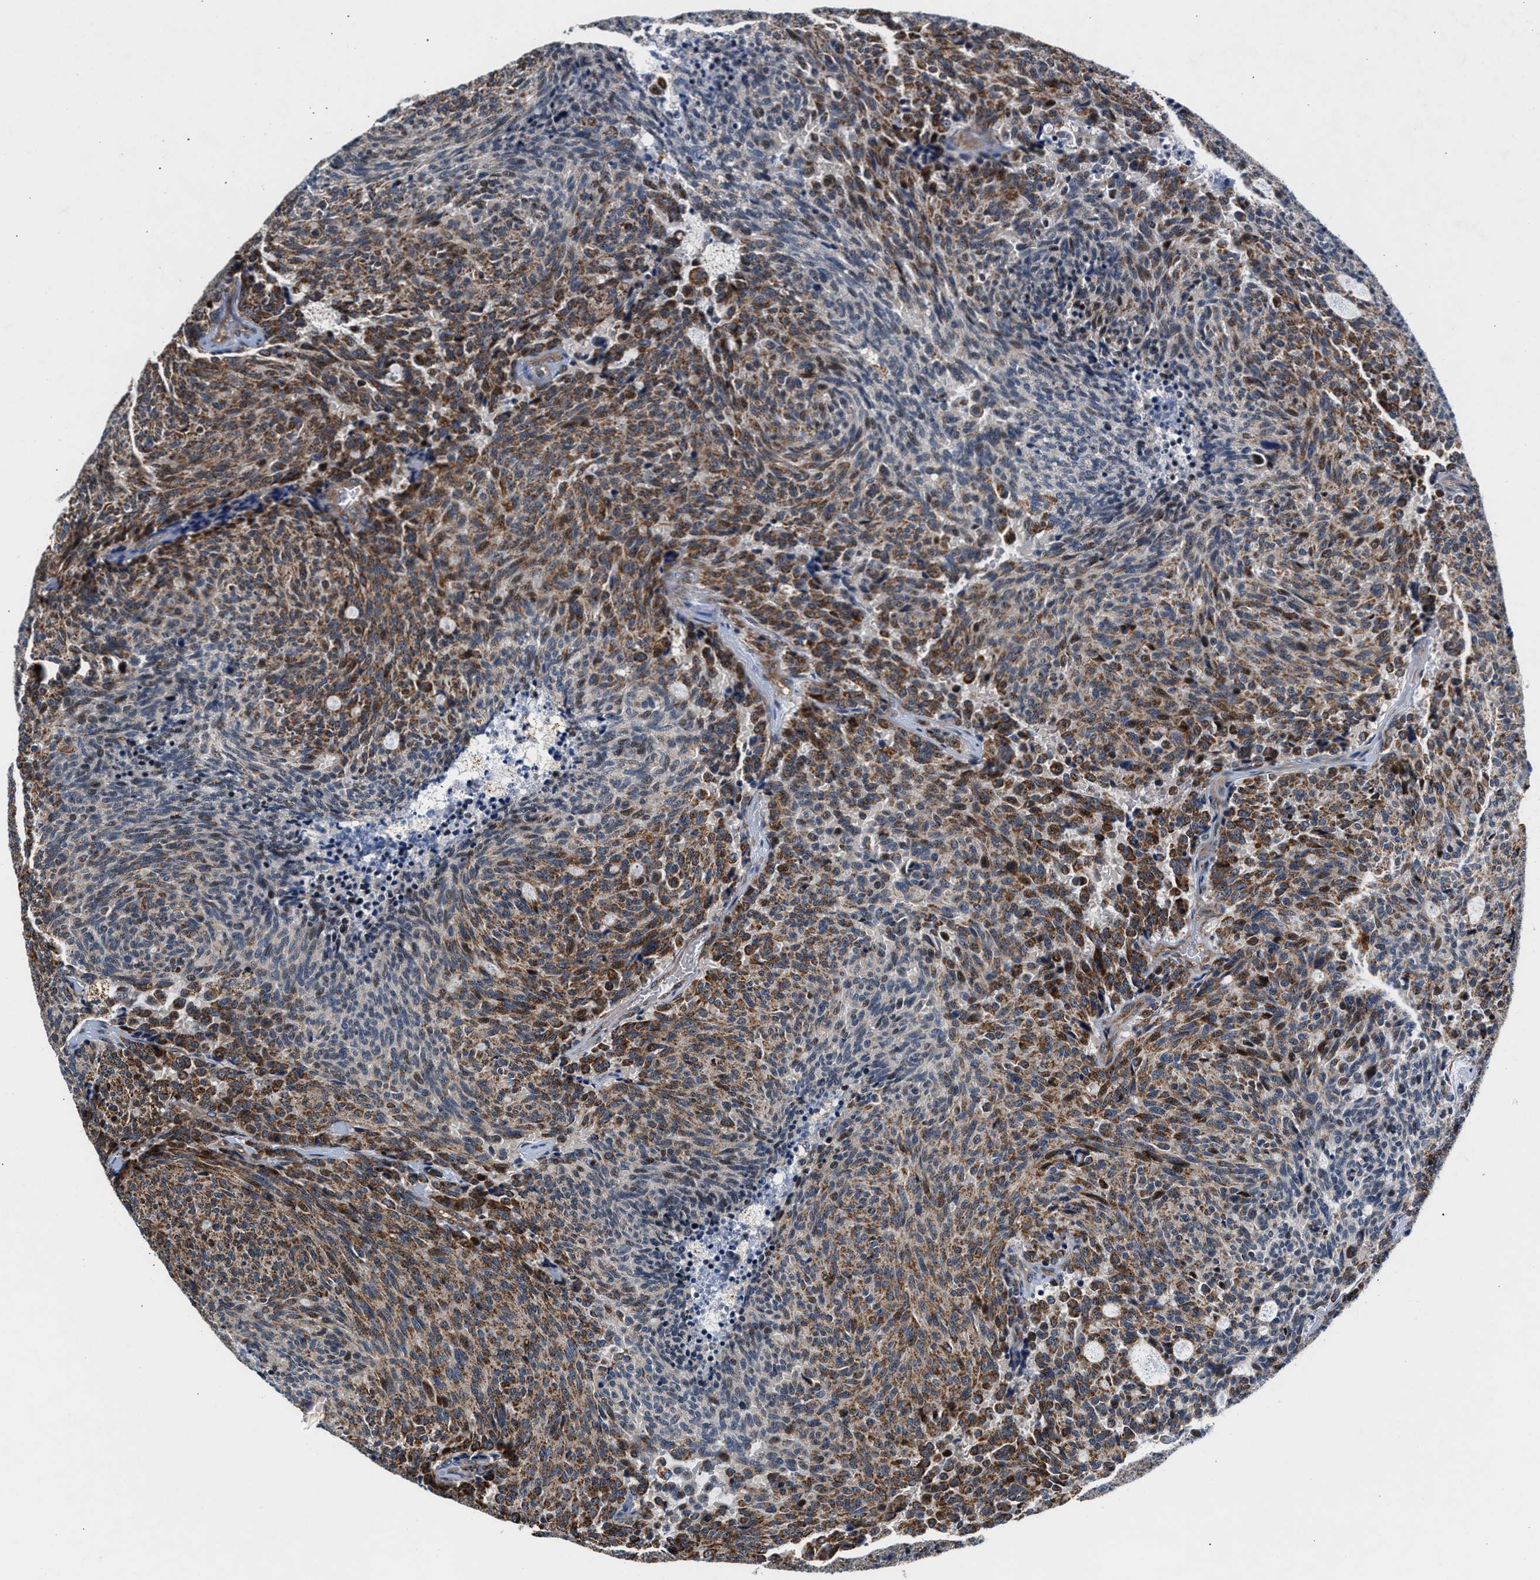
{"staining": {"intensity": "moderate", "quantity": ">75%", "location": "cytoplasmic/membranous"}, "tissue": "carcinoid", "cell_type": "Tumor cells", "image_type": "cancer", "snomed": [{"axis": "morphology", "description": "Carcinoid, malignant, NOS"}, {"axis": "topography", "description": "Pancreas"}], "caption": "This is a micrograph of IHC staining of carcinoid, which shows moderate expression in the cytoplasmic/membranous of tumor cells.", "gene": "SGK1", "patient": {"sex": "female", "age": 54}}